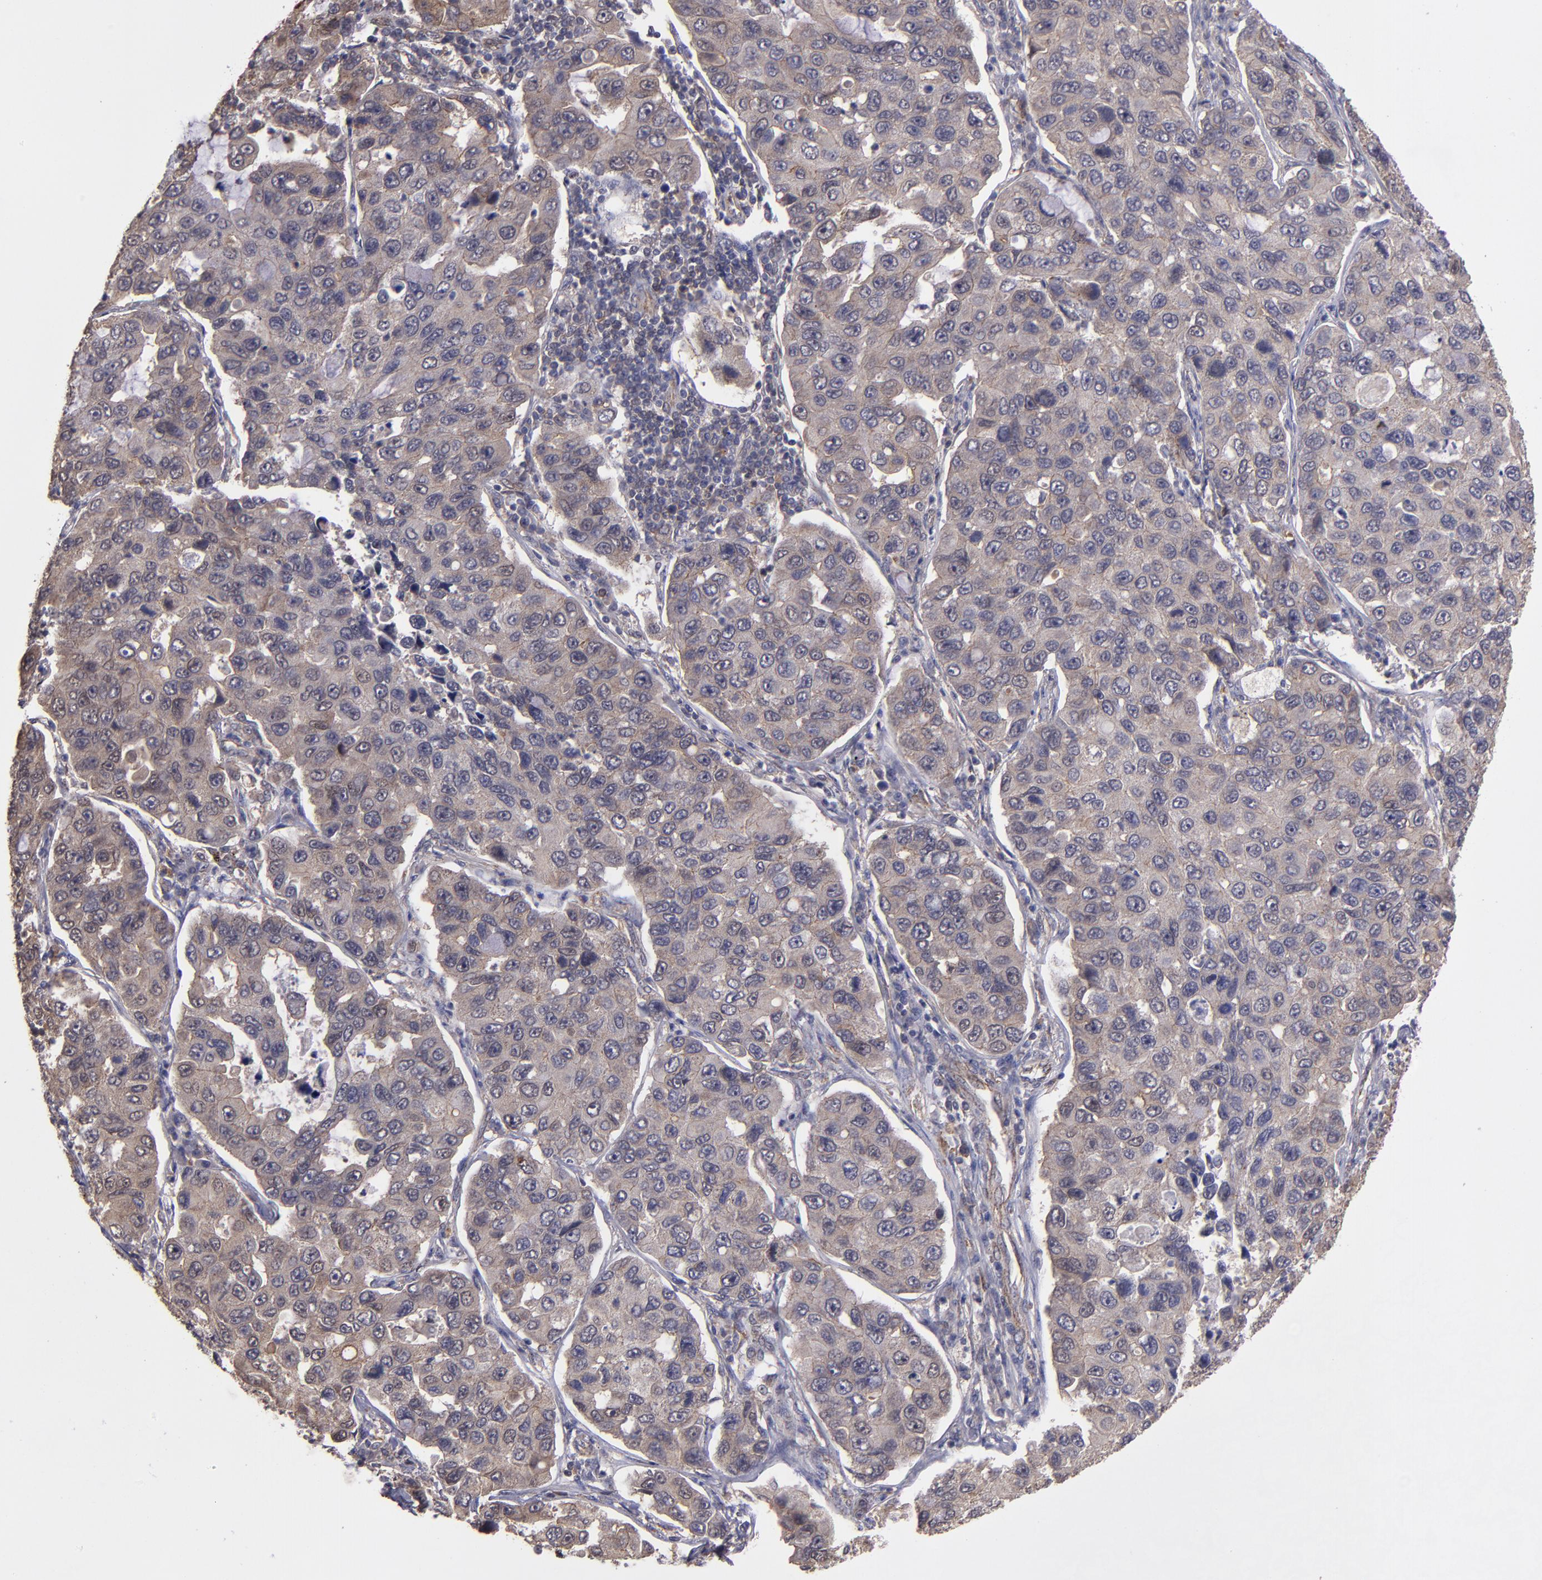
{"staining": {"intensity": "moderate", "quantity": ">75%", "location": "cytoplasmic/membranous,nuclear"}, "tissue": "lung cancer", "cell_type": "Tumor cells", "image_type": "cancer", "snomed": [{"axis": "morphology", "description": "Adenocarcinoma, NOS"}, {"axis": "topography", "description": "Lung"}], "caption": "Lung adenocarcinoma stained with DAB (3,3'-diaminobenzidine) immunohistochemistry (IHC) shows medium levels of moderate cytoplasmic/membranous and nuclear expression in approximately >75% of tumor cells. The staining was performed using DAB to visualize the protein expression in brown, while the nuclei were stained in blue with hematoxylin (Magnification: 20x).", "gene": "SIPA1L1", "patient": {"sex": "male", "age": 64}}